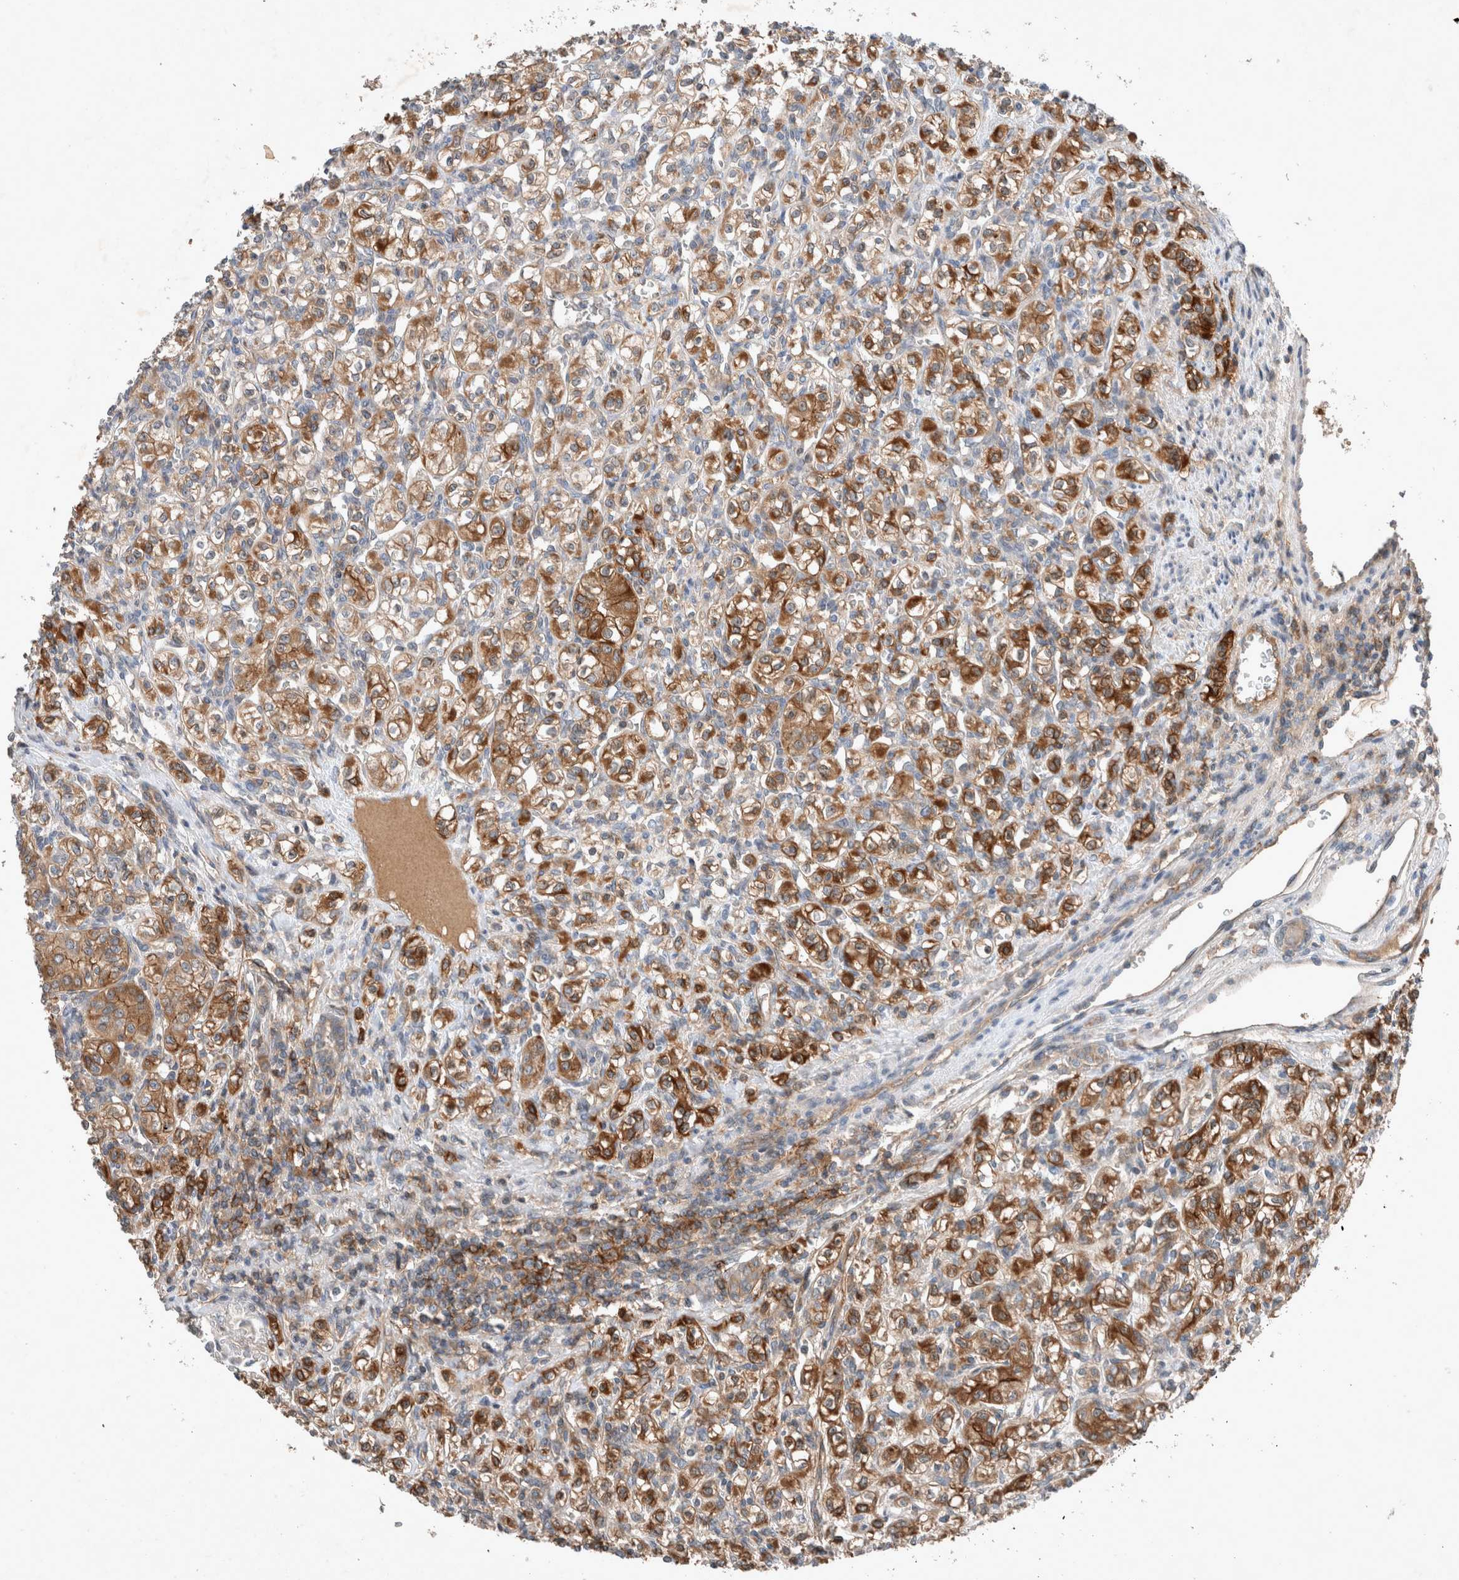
{"staining": {"intensity": "moderate", "quantity": ">75%", "location": "cytoplasmic/membranous"}, "tissue": "renal cancer", "cell_type": "Tumor cells", "image_type": "cancer", "snomed": [{"axis": "morphology", "description": "Adenocarcinoma, NOS"}, {"axis": "topography", "description": "Kidney"}], "caption": "This is a photomicrograph of IHC staining of adenocarcinoma (renal), which shows moderate positivity in the cytoplasmic/membranous of tumor cells.", "gene": "UGCG", "patient": {"sex": "male", "age": 77}}